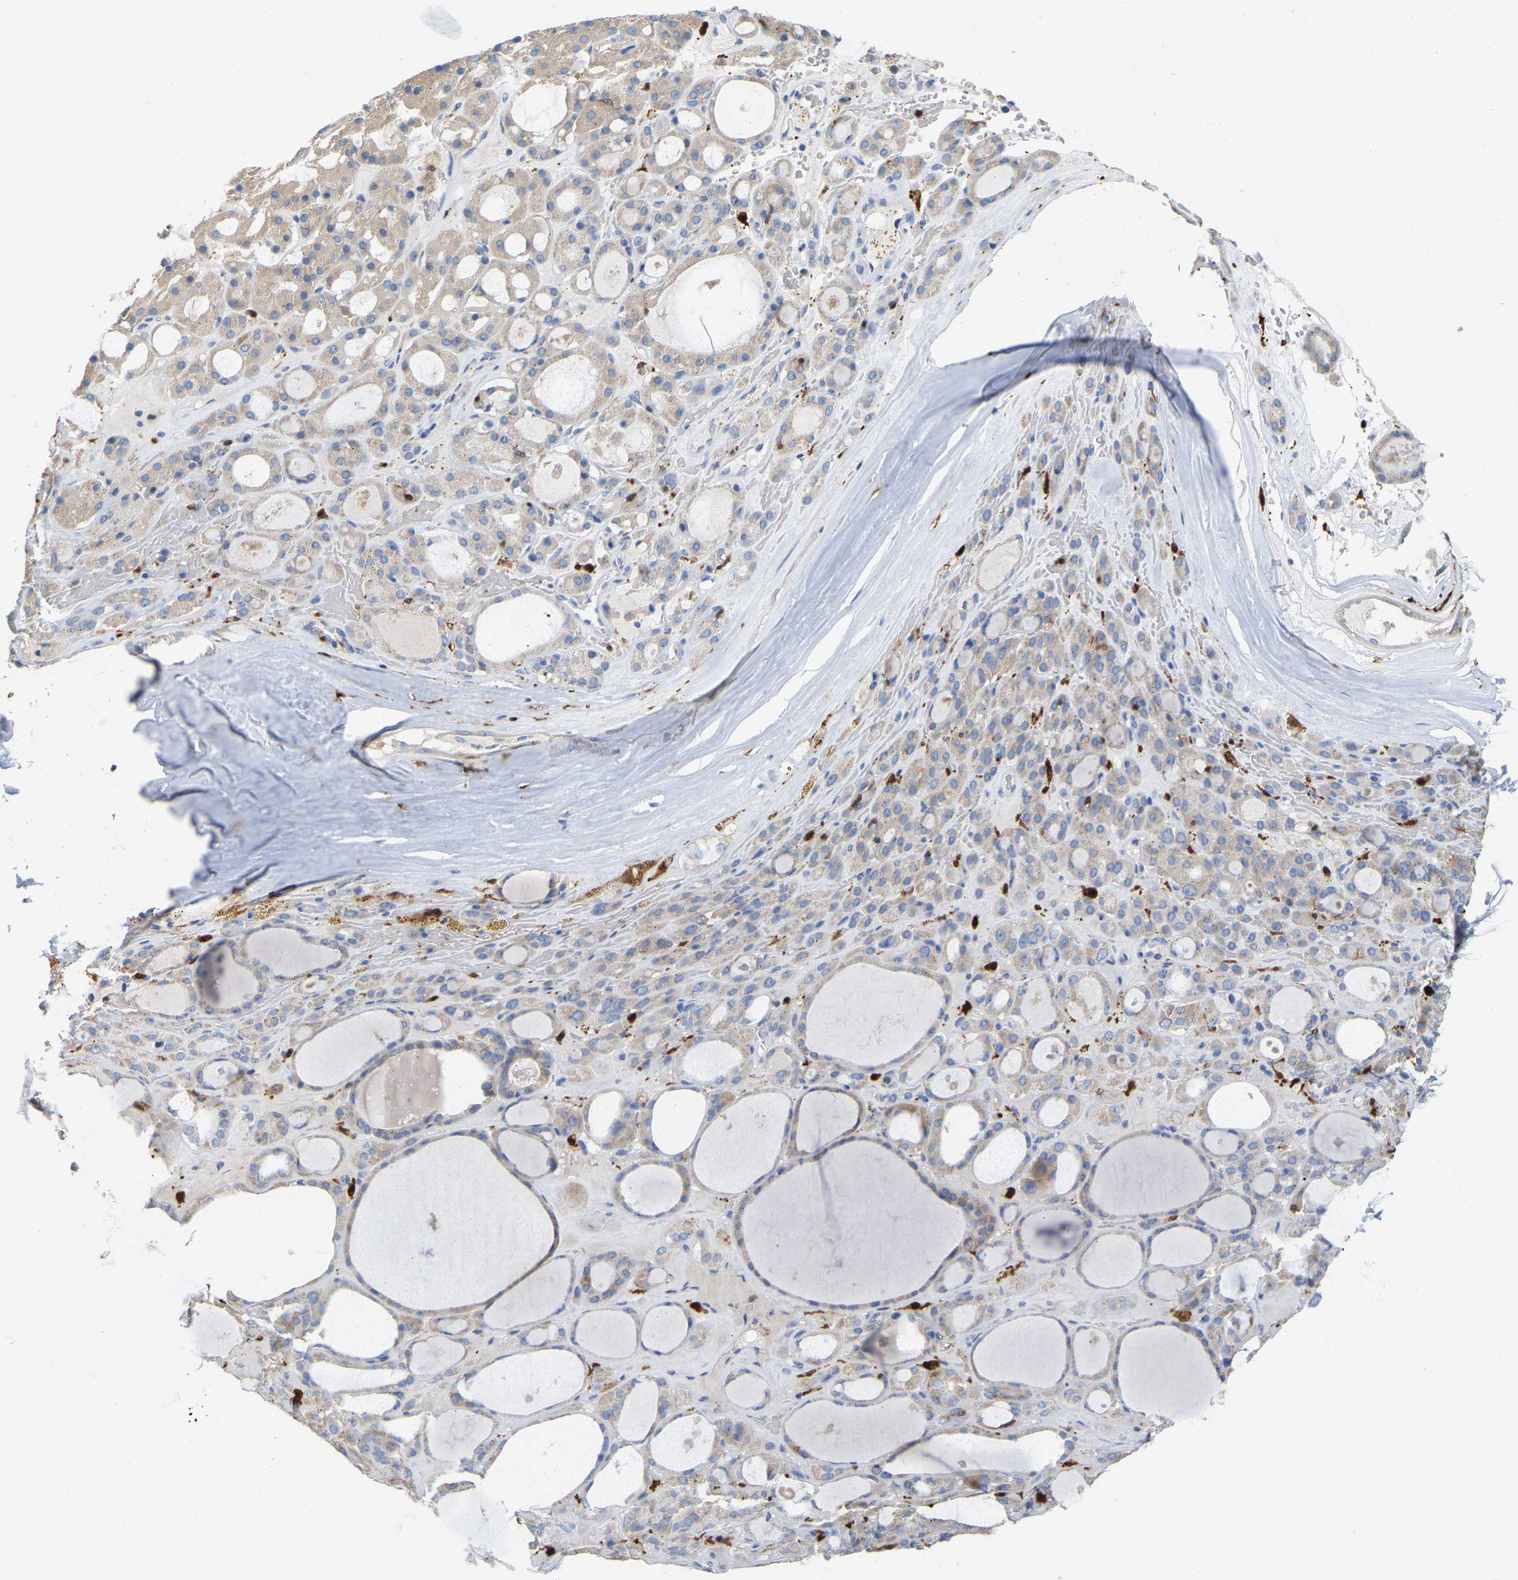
{"staining": {"intensity": "weak", "quantity": "<25%", "location": "cytoplasmic/membranous"}, "tissue": "thyroid gland", "cell_type": "Glandular cells", "image_type": "normal", "snomed": [{"axis": "morphology", "description": "Normal tissue, NOS"}, {"axis": "morphology", "description": "Carcinoma, NOS"}, {"axis": "topography", "description": "Thyroid gland"}], "caption": "The micrograph reveals no staining of glandular cells in benign thyroid gland. The staining was performed using DAB (3,3'-diaminobenzidine) to visualize the protein expression in brown, while the nuclei were stained in blue with hematoxylin (Magnification: 20x).", "gene": "ULBP2", "patient": {"sex": "female", "age": 86}}